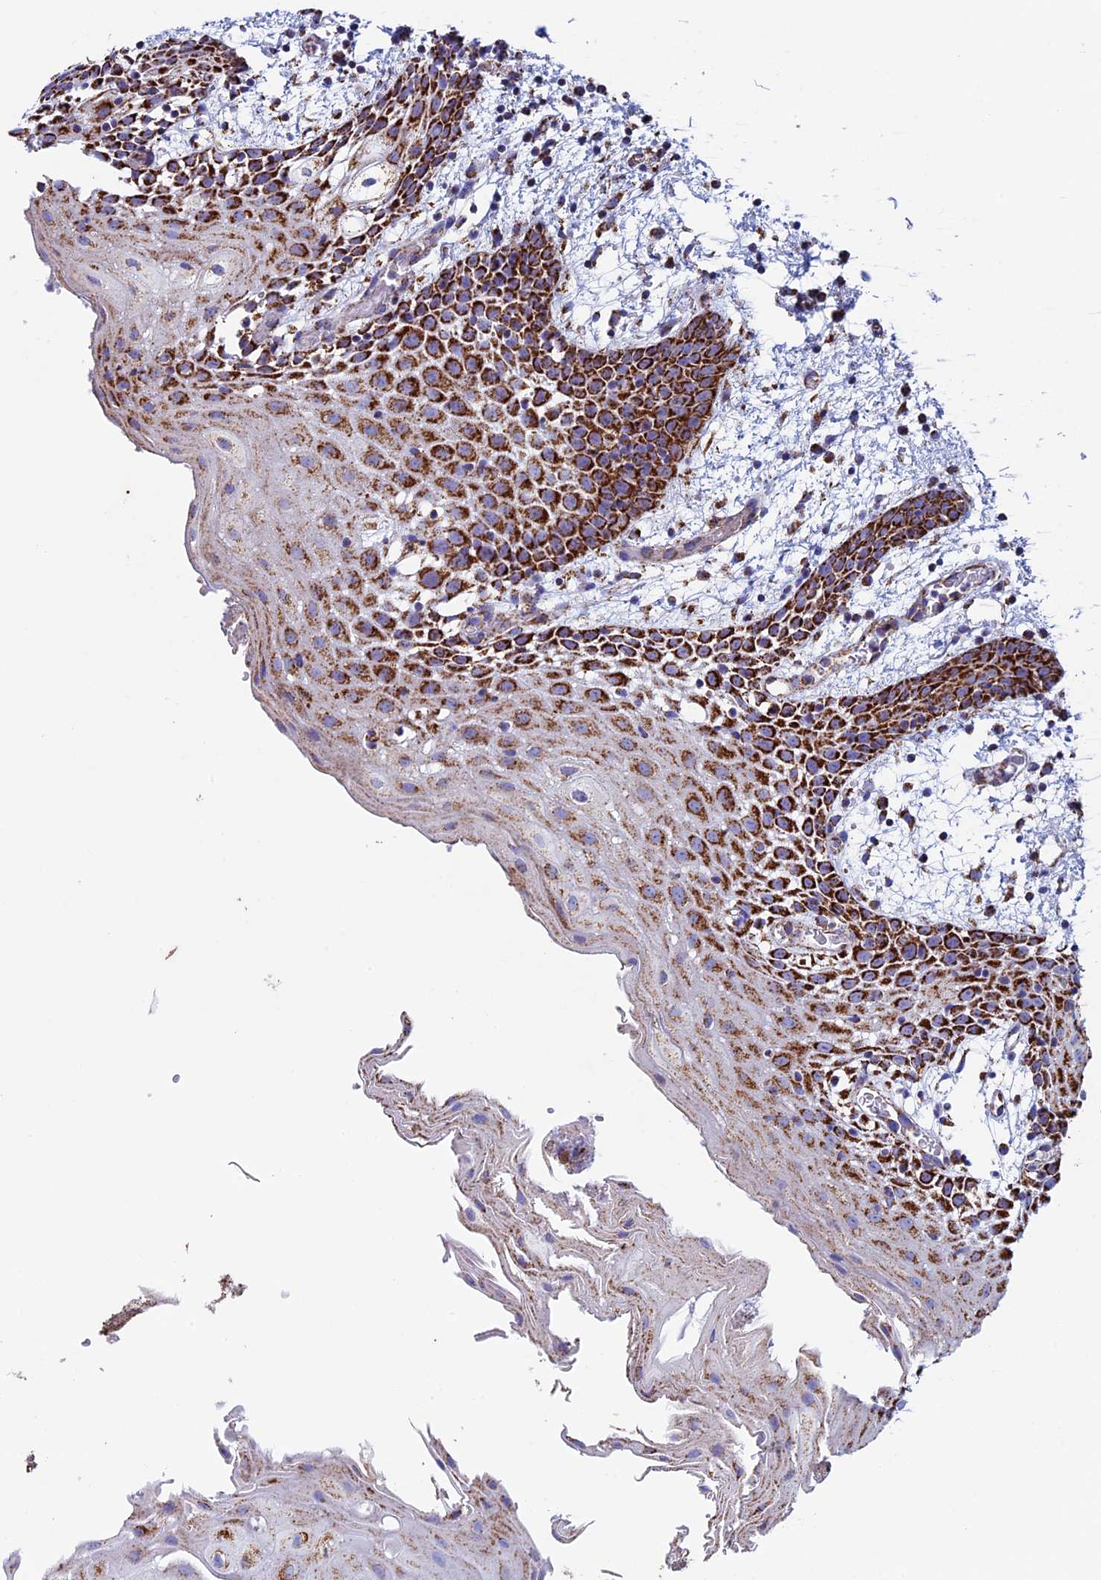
{"staining": {"intensity": "strong", "quantity": ">75%", "location": "cytoplasmic/membranous"}, "tissue": "oral mucosa", "cell_type": "Squamous epithelial cells", "image_type": "normal", "snomed": [{"axis": "morphology", "description": "Normal tissue, NOS"}, {"axis": "topography", "description": "Skeletal muscle"}, {"axis": "topography", "description": "Oral tissue"}, {"axis": "topography", "description": "Salivary gland"}, {"axis": "topography", "description": "Peripheral nerve tissue"}], "caption": "DAB (3,3'-diaminobenzidine) immunohistochemical staining of unremarkable human oral mucosa shows strong cytoplasmic/membranous protein expression in approximately >75% of squamous epithelial cells. (Brightfield microscopy of DAB IHC at high magnification).", "gene": "UQCRFS1", "patient": {"sex": "male", "age": 54}}